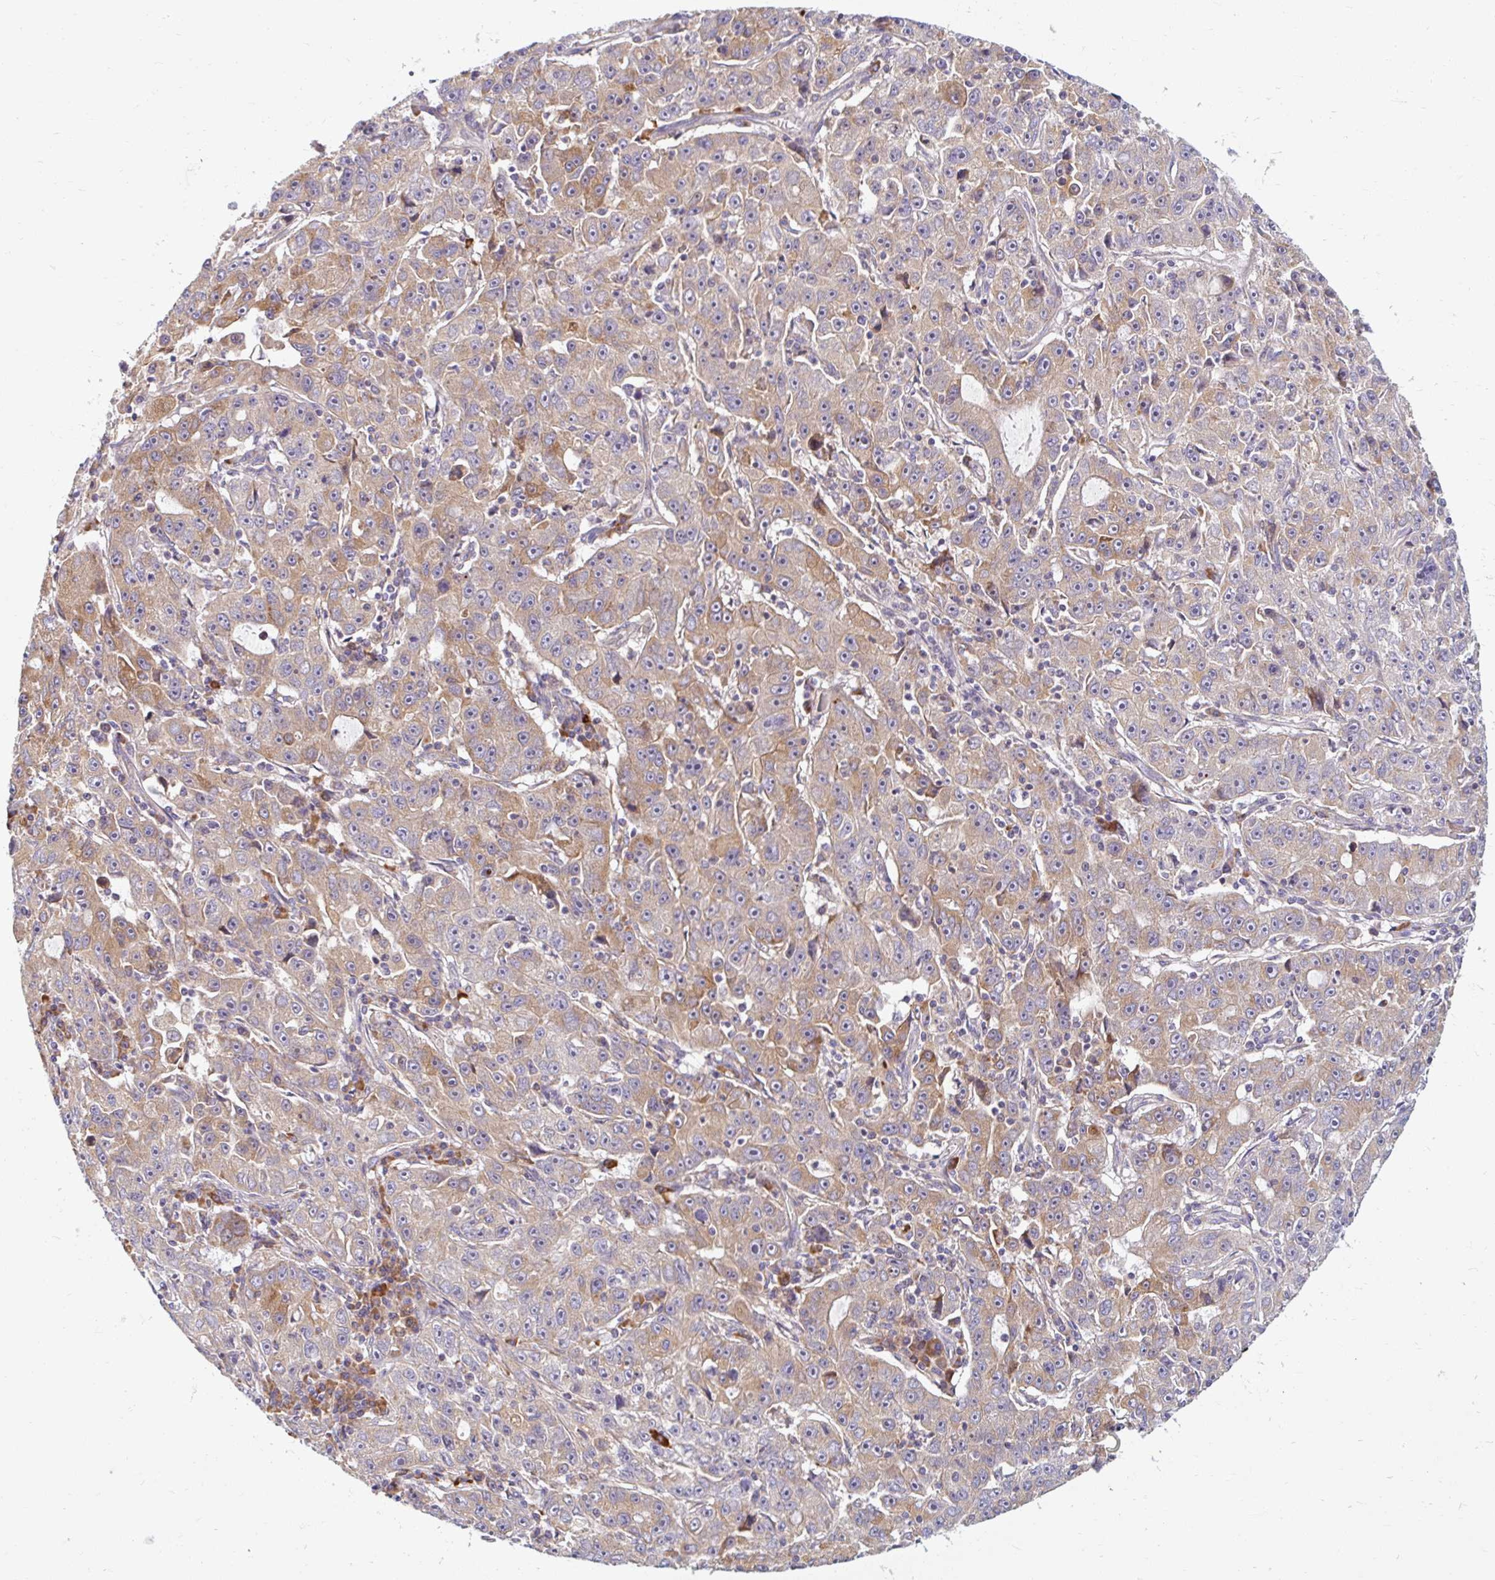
{"staining": {"intensity": "weak", "quantity": "25%-75%", "location": "cytoplasmic/membranous"}, "tissue": "lung cancer", "cell_type": "Tumor cells", "image_type": "cancer", "snomed": [{"axis": "morphology", "description": "Normal morphology"}, {"axis": "morphology", "description": "Adenocarcinoma, NOS"}, {"axis": "topography", "description": "Lymph node"}, {"axis": "topography", "description": "Lung"}], "caption": "Protein staining shows weak cytoplasmic/membranous expression in approximately 25%-75% of tumor cells in lung cancer (adenocarcinoma).", "gene": "SKP2", "patient": {"sex": "female", "age": 57}}